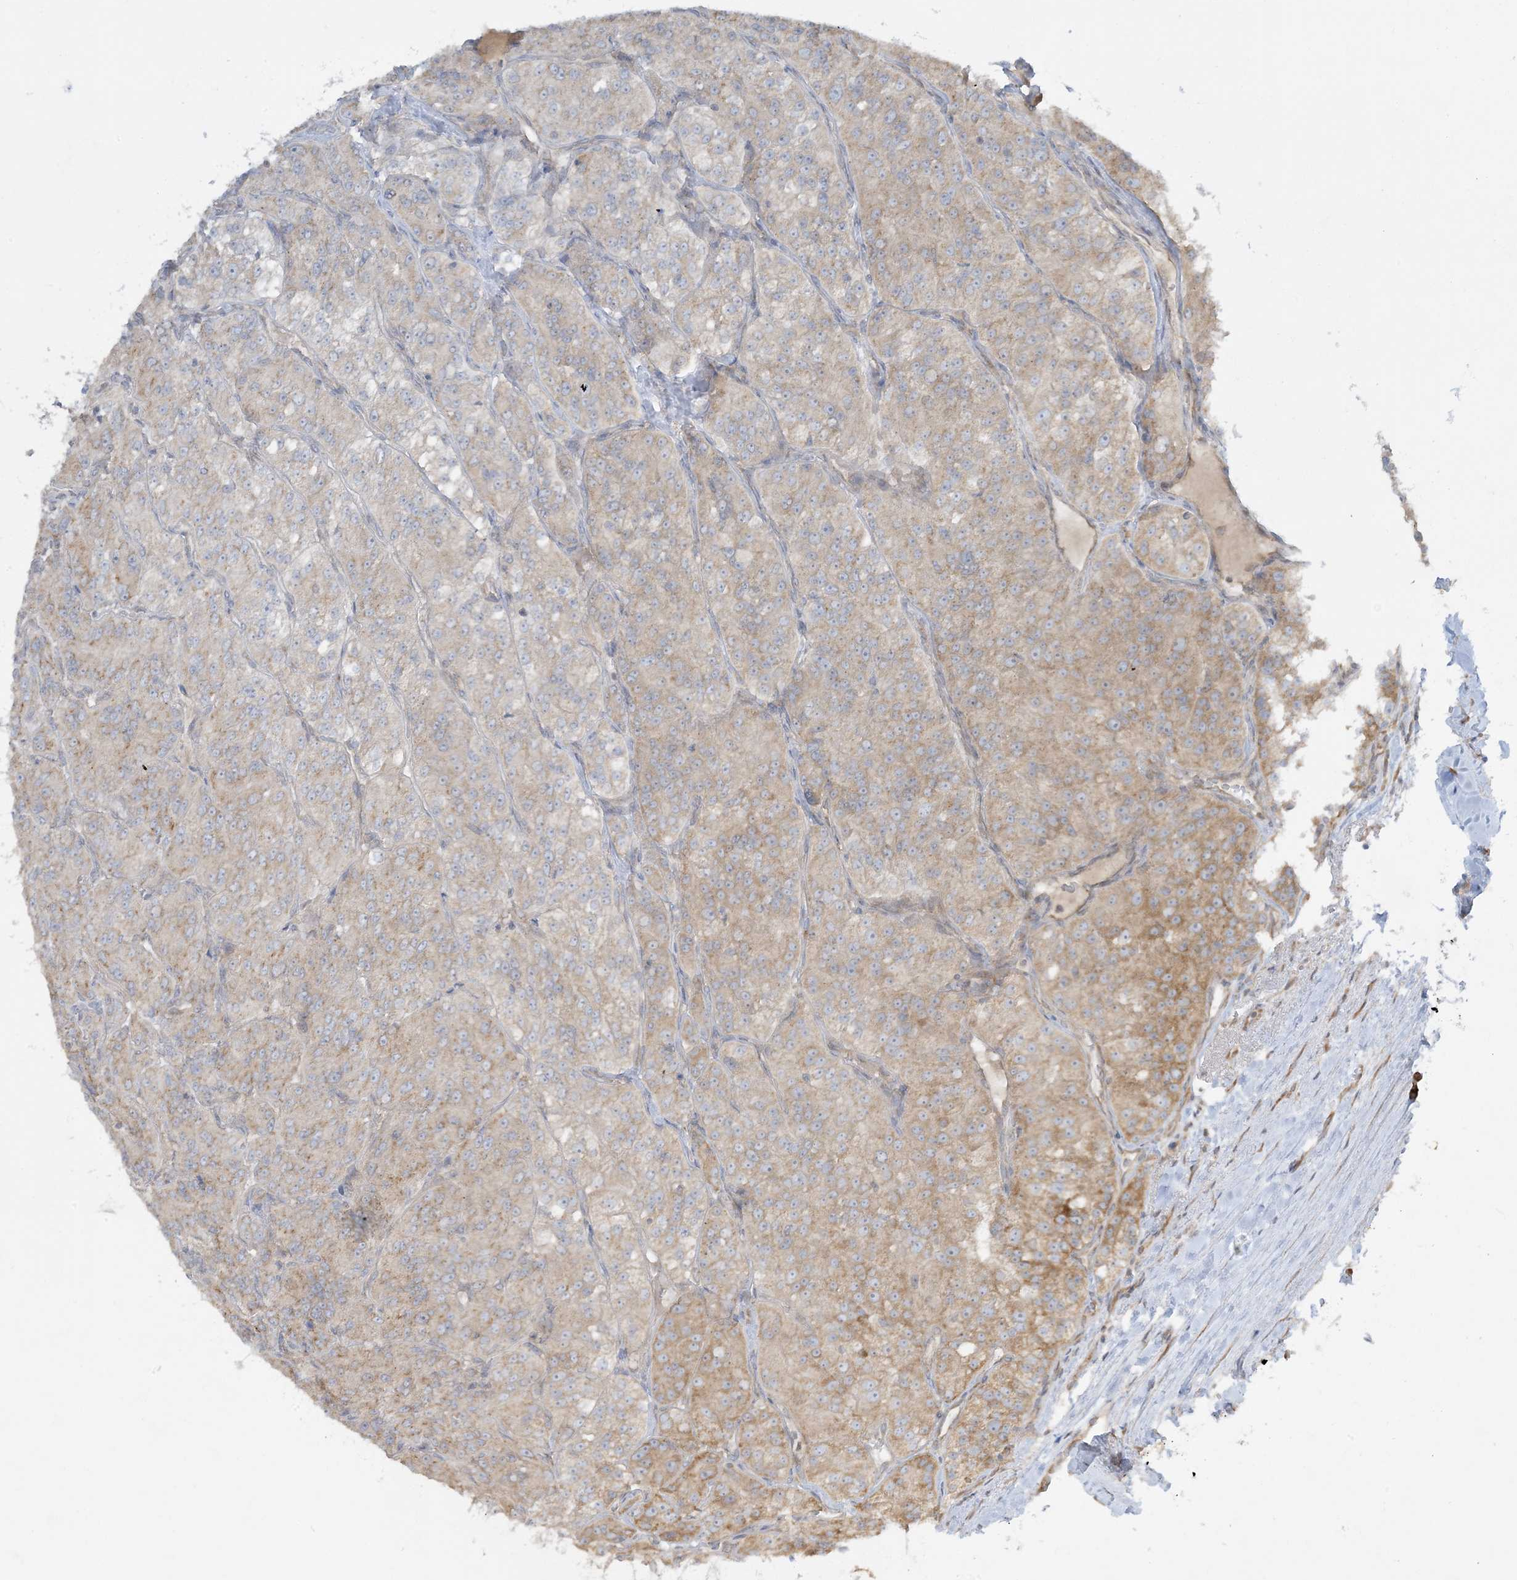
{"staining": {"intensity": "moderate", "quantity": "25%-75%", "location": "cytoplasmic/membranous"}, "tissue": "renal cancer", "cell_type": "Tumor cells", "image_type": "cancer", "snomed": [{"axis": "morphology", "description": "Adenocarcinoma, NOS"}, {"axis": "topography", "description": "Kidney"}], "caption": "Immunohistochemistry micrograph of renal cancer stained for a protein (brown), which reveals medium levels of moderate cytoplasmic/membranous positivity in about 25%-75% of tumor cells.", "gene": "RPP40", "patient": {"sex": "female", "age": 63}}